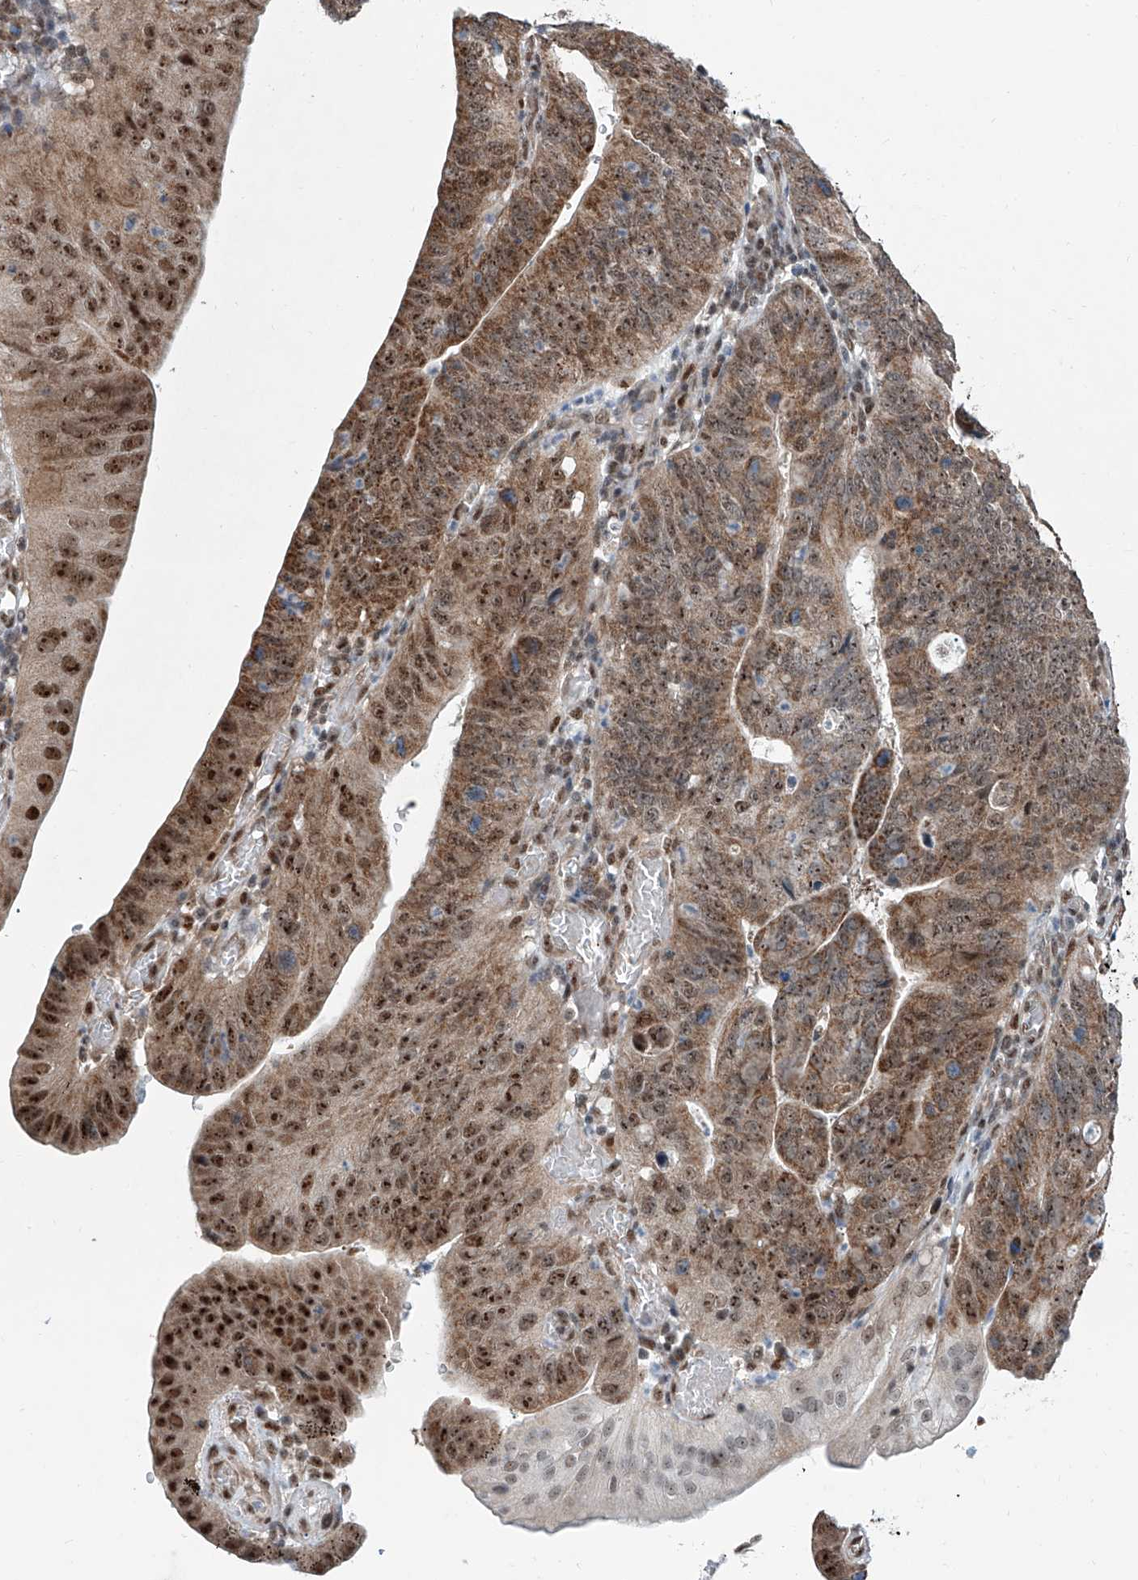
{"staining": {"intensity": "strong", "quantity": ">75%", "location": "cytoplasmic/membranous,nuclear"}, "tissue": "stomach cancer", "cell_type": "Tumor cells", "image_type": "cancer", "snomed": [{"axis": "morphology", "description": "Adenocarcinoma, NOS"}, {"axis": "topography", "description": "Stomach"}], "caption": "The photomicrograph demonstrates staining of stomach adenocarcinoma, revealing strong cytoplasmic/membranous and nuclear protein positivity (brown color) within tumor cells.", "gene": "SDE2", "patient": {"sex": "female", "age": 59}}